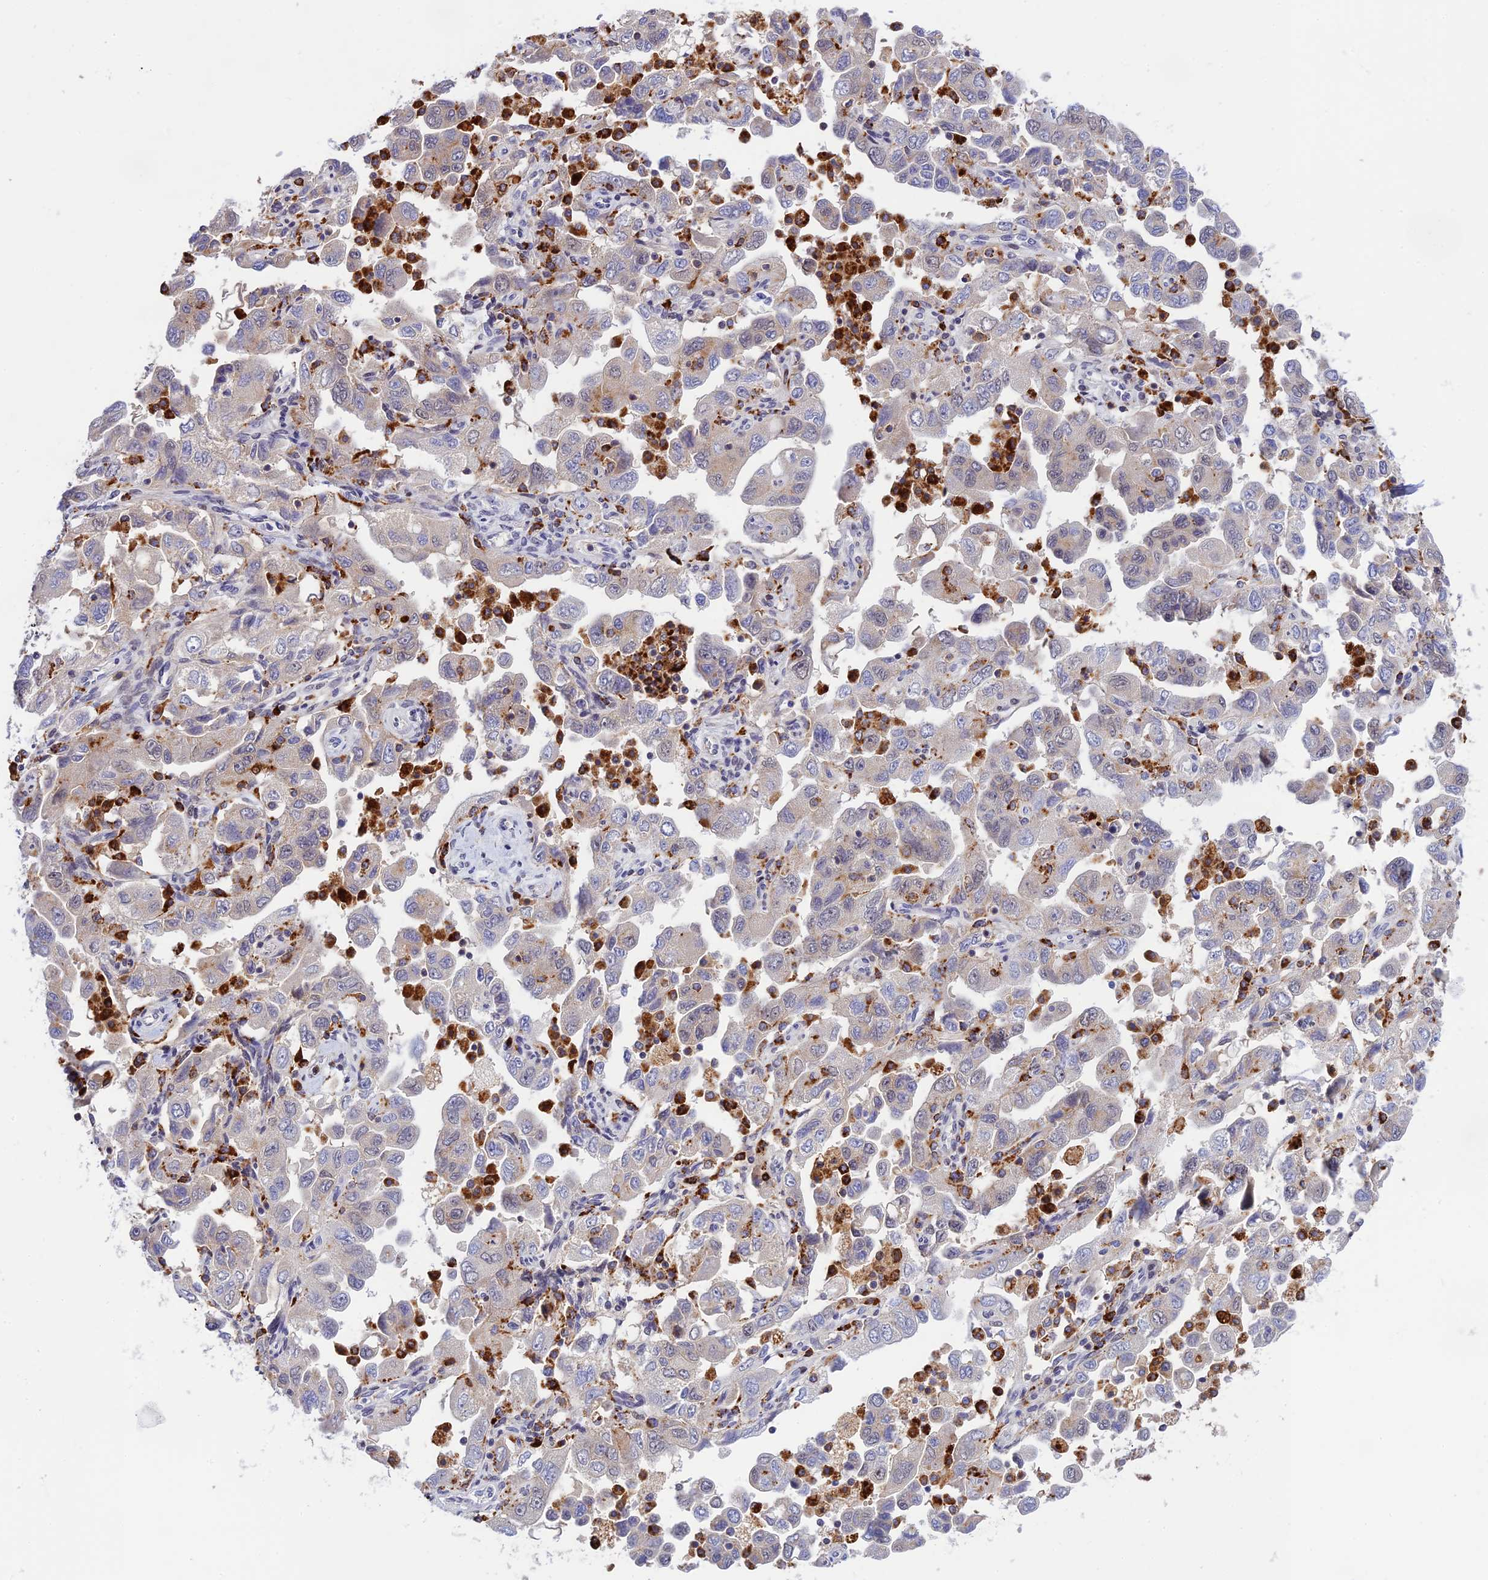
{"staining": {"intensity": "negative", "quantity": "none", "location": "none"}, "tissue": "ovarian cancer", "cell_type": "Tumor cells", "image_type": "cancer", "snomed": [{"axis": "morphology", "description": "Carcinoma, NOS"}, {"axis": "morphology", "description": "Cystadenocarcinoma, serous, NOS"}, {"axis": "topography", "description": "Ovary"}], "caption": "Tumor cells show no significant expression in ovarian cancer. (DAB immunohistochemistry (IHC), high magnification).", "gene": "HIC1", "patient": {"sex": "female", "age": 69}}